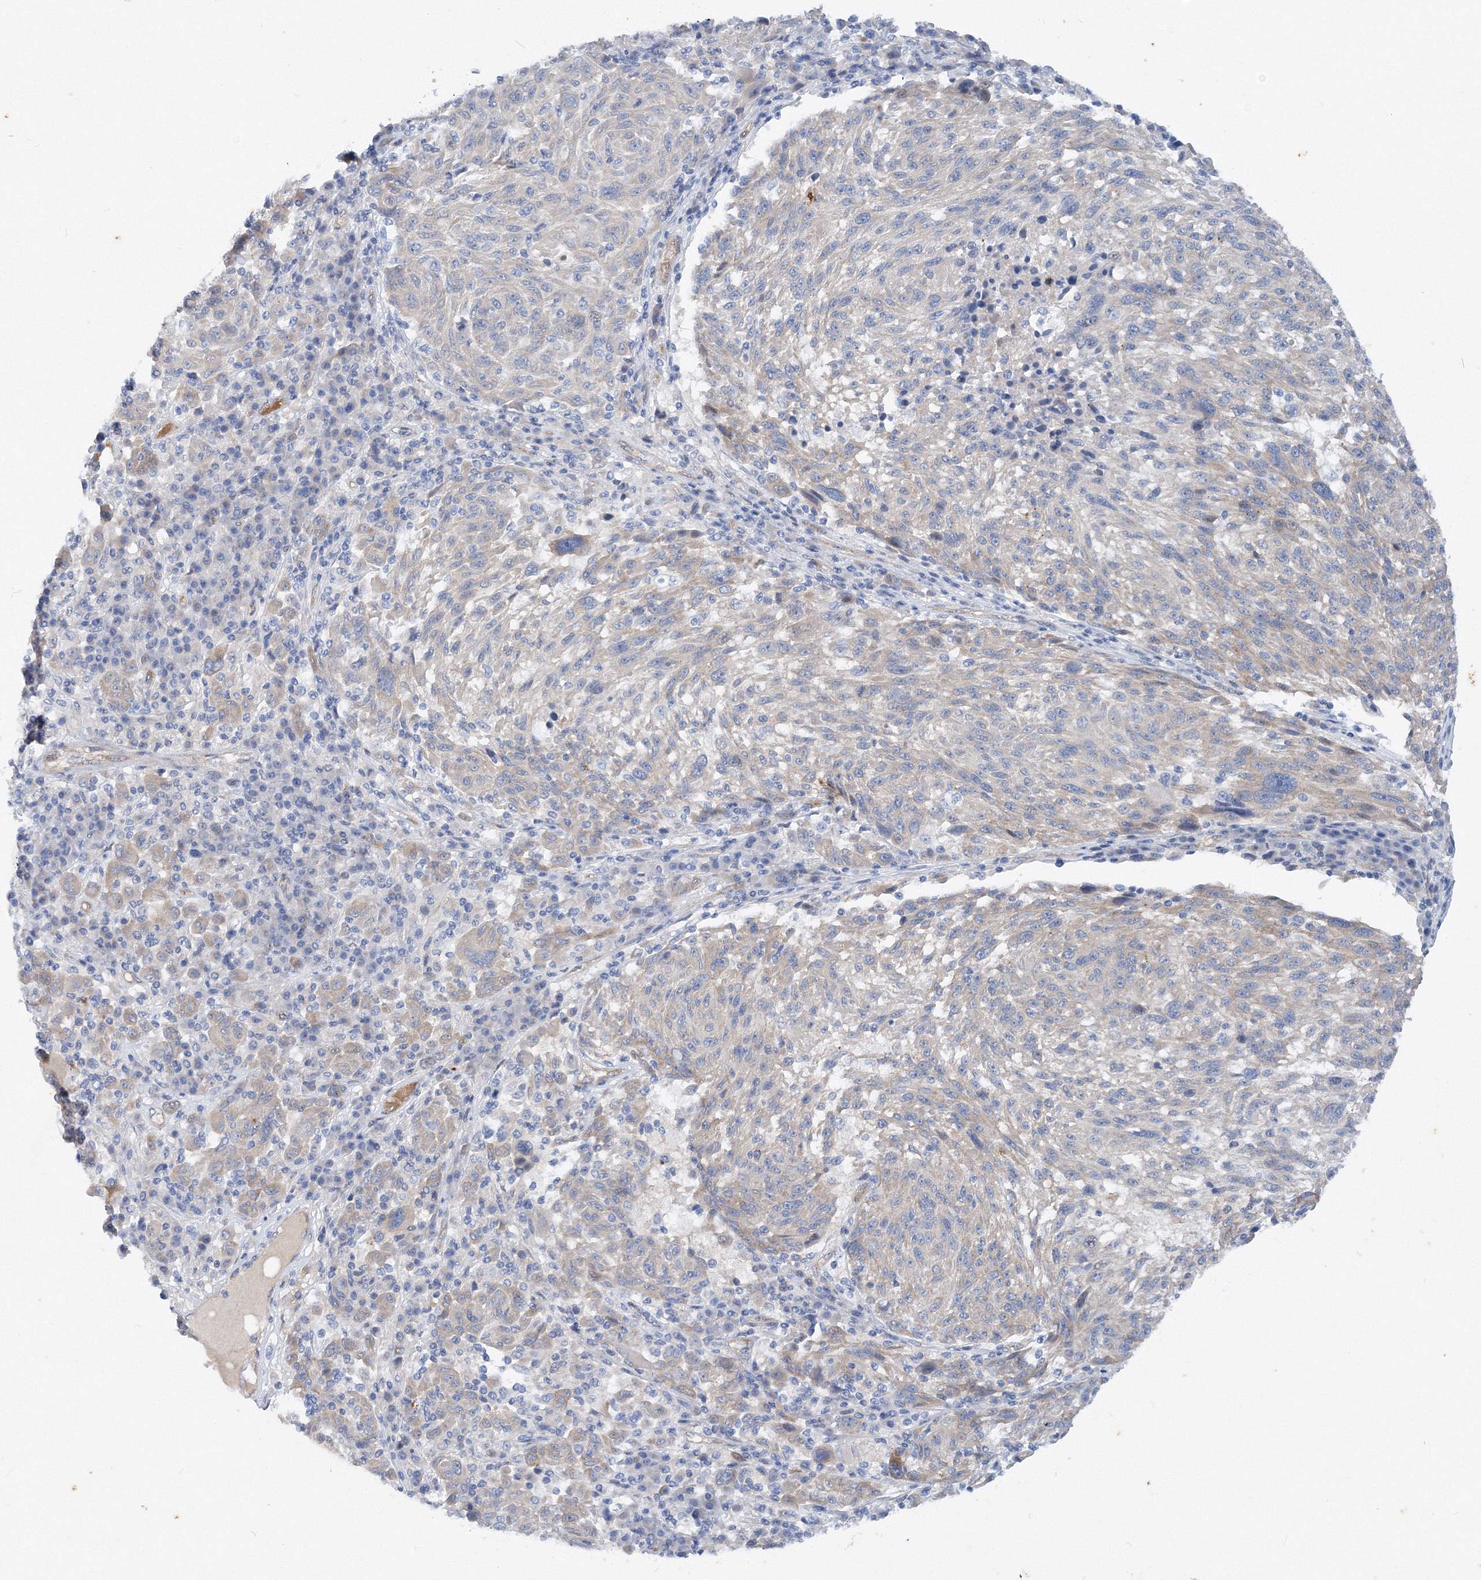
{"staining": {"intensity": "negative", "quantity": "none", "location": "none"}, "tissue": "melanoma", "cell_type": "Tumor cells", "image_type": "cancer", "snomed": [{"axis": "morphology", "description": "Malignant melanoma, NOS"}, {"axis": "topography", "description": "Skin"}], "caption": "Immunohistochemistry of human melanoma exhibits no positivity in tumor cells.", "gene": "TANC1", "patient": {"sex": "male", "age": 53}}